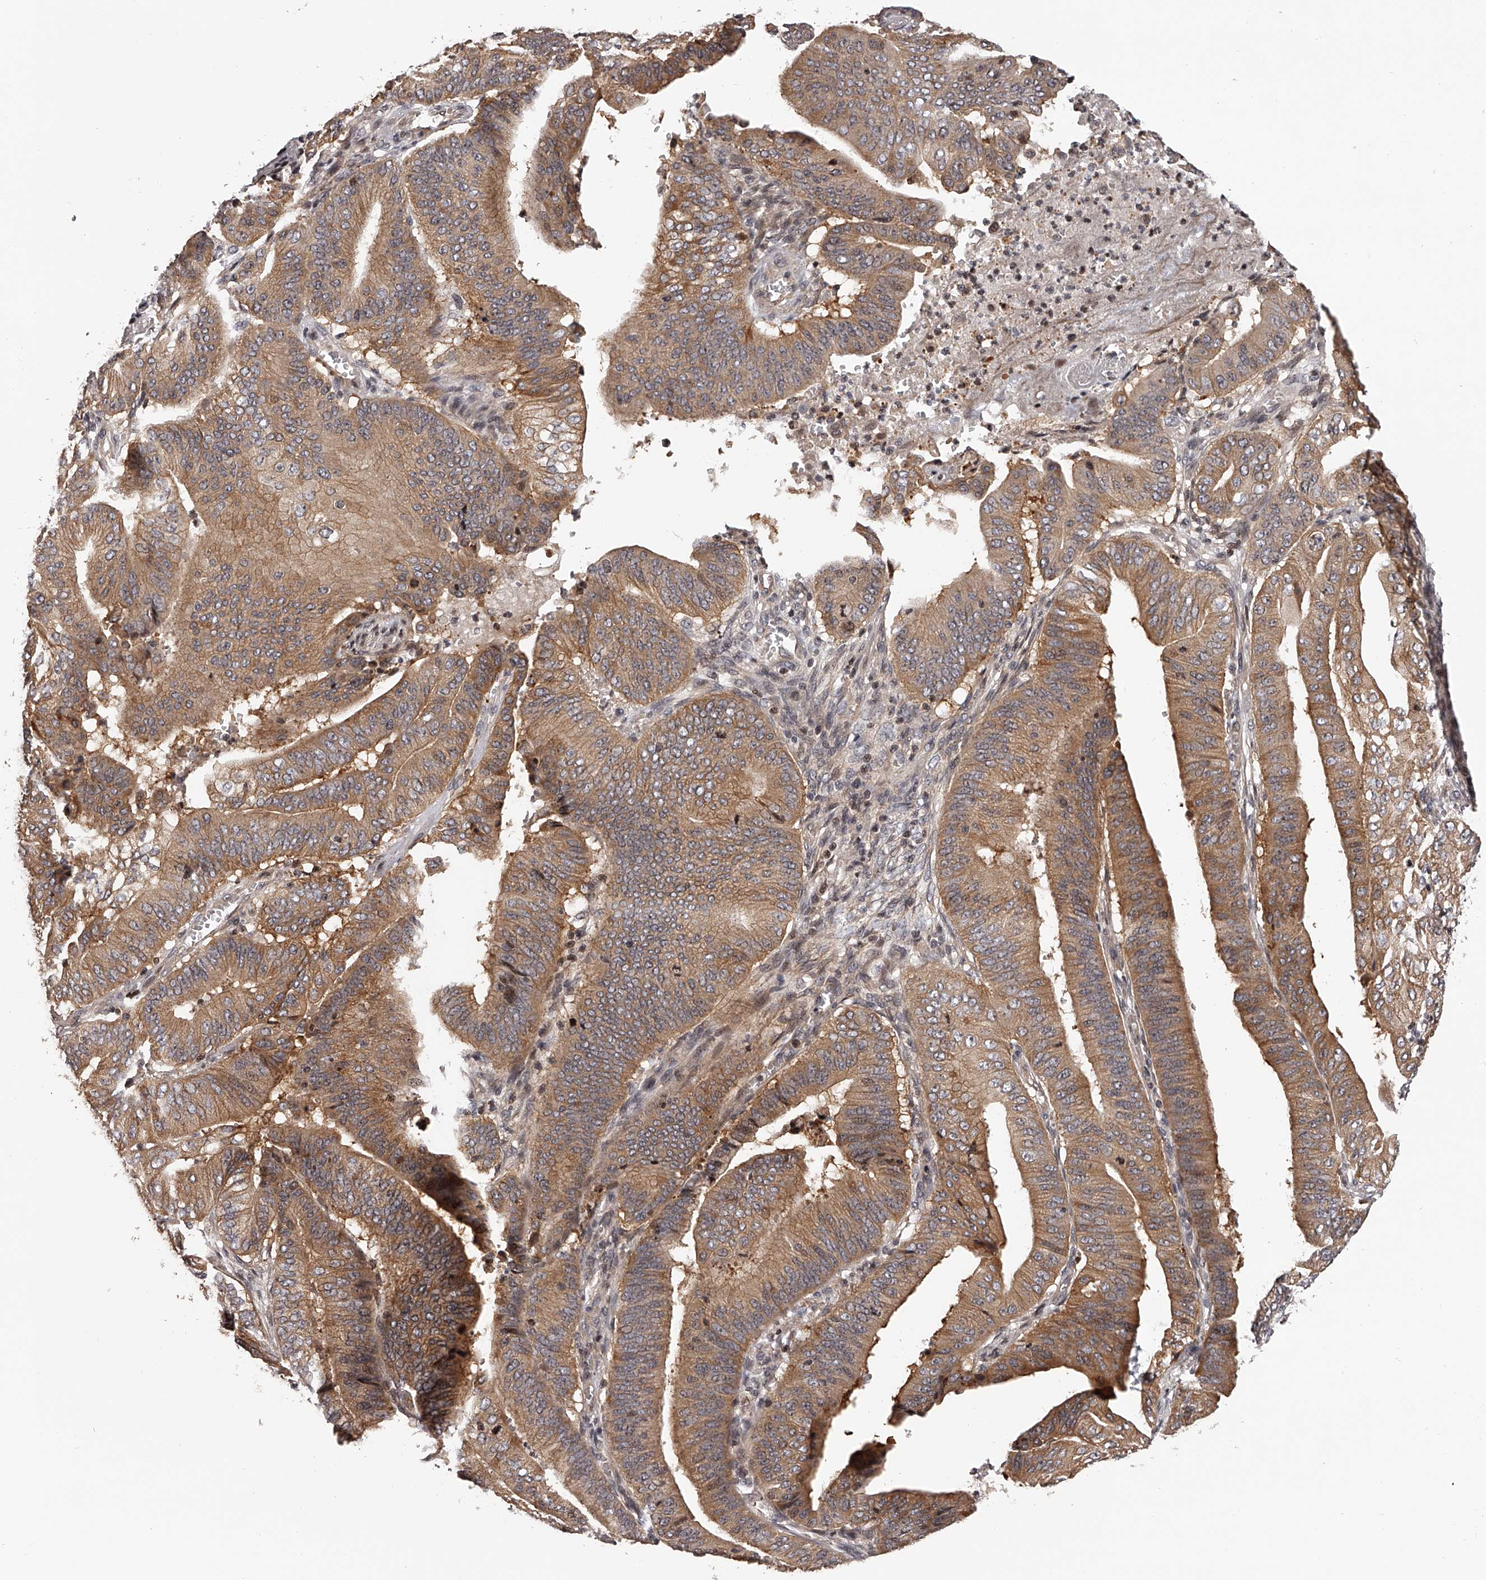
{"staining": {"intensity": "moderate", "quantity": ">75%", "location": "cytoplasmic/membranous"}, "tissue": "pancreatic cancer", "cell_type": "Tumor cells", "image_type": "cancer", "snomed": [{"axis": "morphology", "description": "Adenocarcinoma, NOS"}, {"axis": "topography", "description": "Pancreas"}], "caption": "High-magnification brightfield microscopy of pancreatic cancer stained with DAB (3,3'-diaminobenzidine) (brown) and counterstained with hematoxylin (blue). tumor cells exhibit moderate cytoplasmic/membranous positivity is seen in about>75% of cells.", "gene": "PFDN2", "patient": {"sex": "female", "age": 77}}